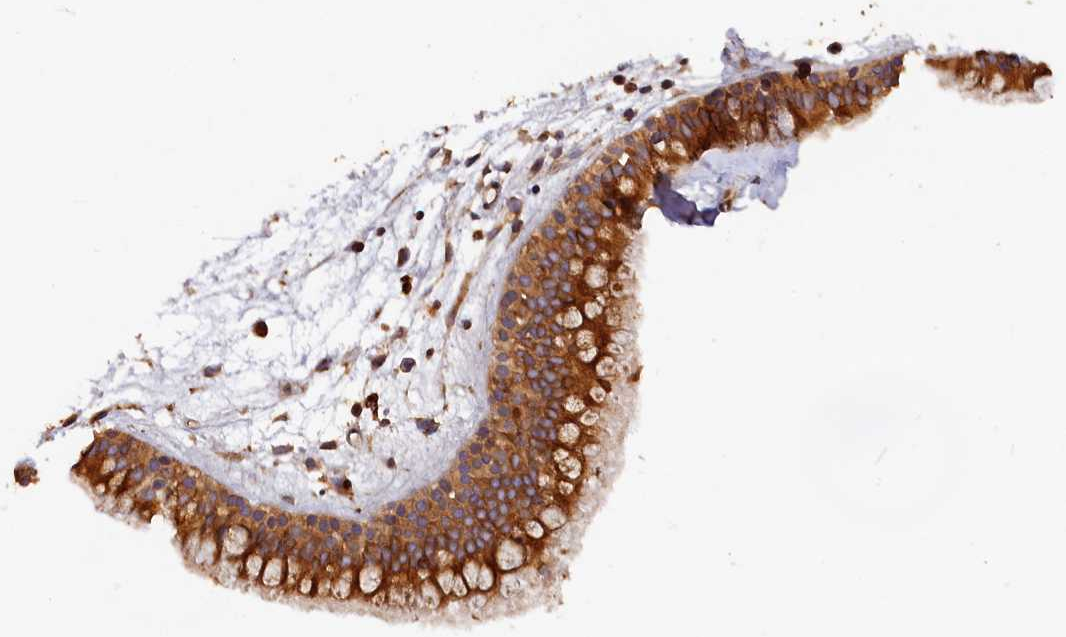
{"staining": {"intensity": "strong", "quantity": ">75%", "location": "cytoplasmic/membranous"}, "tissue": "nasopharynx", "cell_type": "Respiratory epithelial cells", "image_type": "normal", "snomed": [{"axis": "morphology", "description": "Normal tissue, NOS"}, {"axis": "topography", "description": "Nasopharynx"}], "caption": "Benign nasopharynx demonstrates strong cytoplasmic/membranous expression in about >75% of respiratory epithelial cells (DAB (3,3'-diaminobenzidine) = brown stain, brightfield microscopy at high magnification)..", "gene": "HMOX2", "patient": {"sex": "male", "age": 82}}